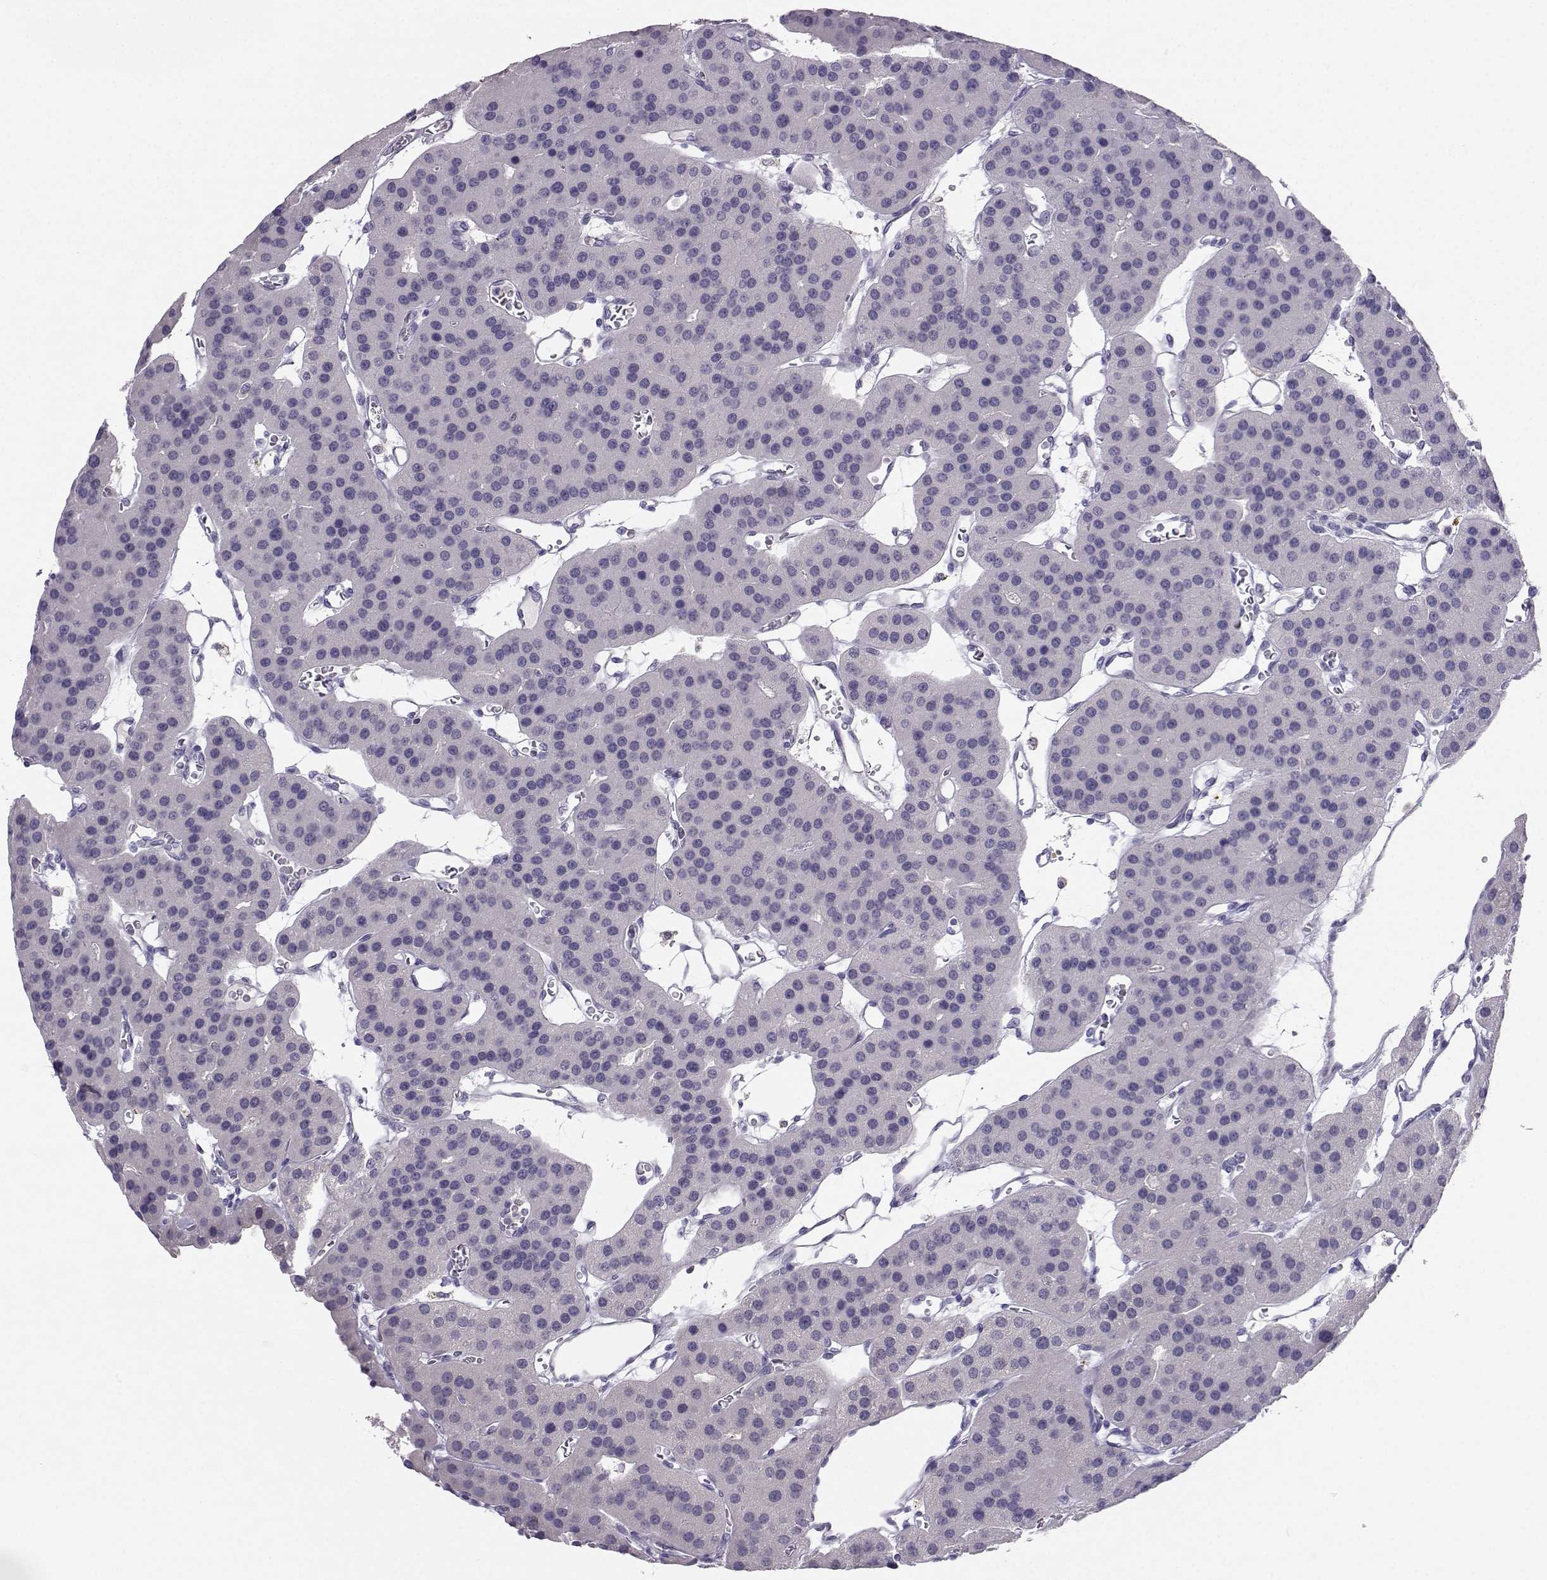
{"staining": {"intensity": "negative", "quantity": "none", "location": "none"}, "tissue": "parathyroid gland", "cell_type": "Glandular cells", "image_type": "normal", "snomed": [{"axis": "morphology", "description": "Normal tissue, NOS"}, {"axis": "morphology", "description": "Adenoma, NOS"}, {"axis": "topography", "description": "Parathyroid gland"}], "caption": "Protein analysis of benign parathyroid gland reveals no significant positivity in glandular cells.", "gene": "MROH7", "patient": {"sex": "female", "age": 86}}